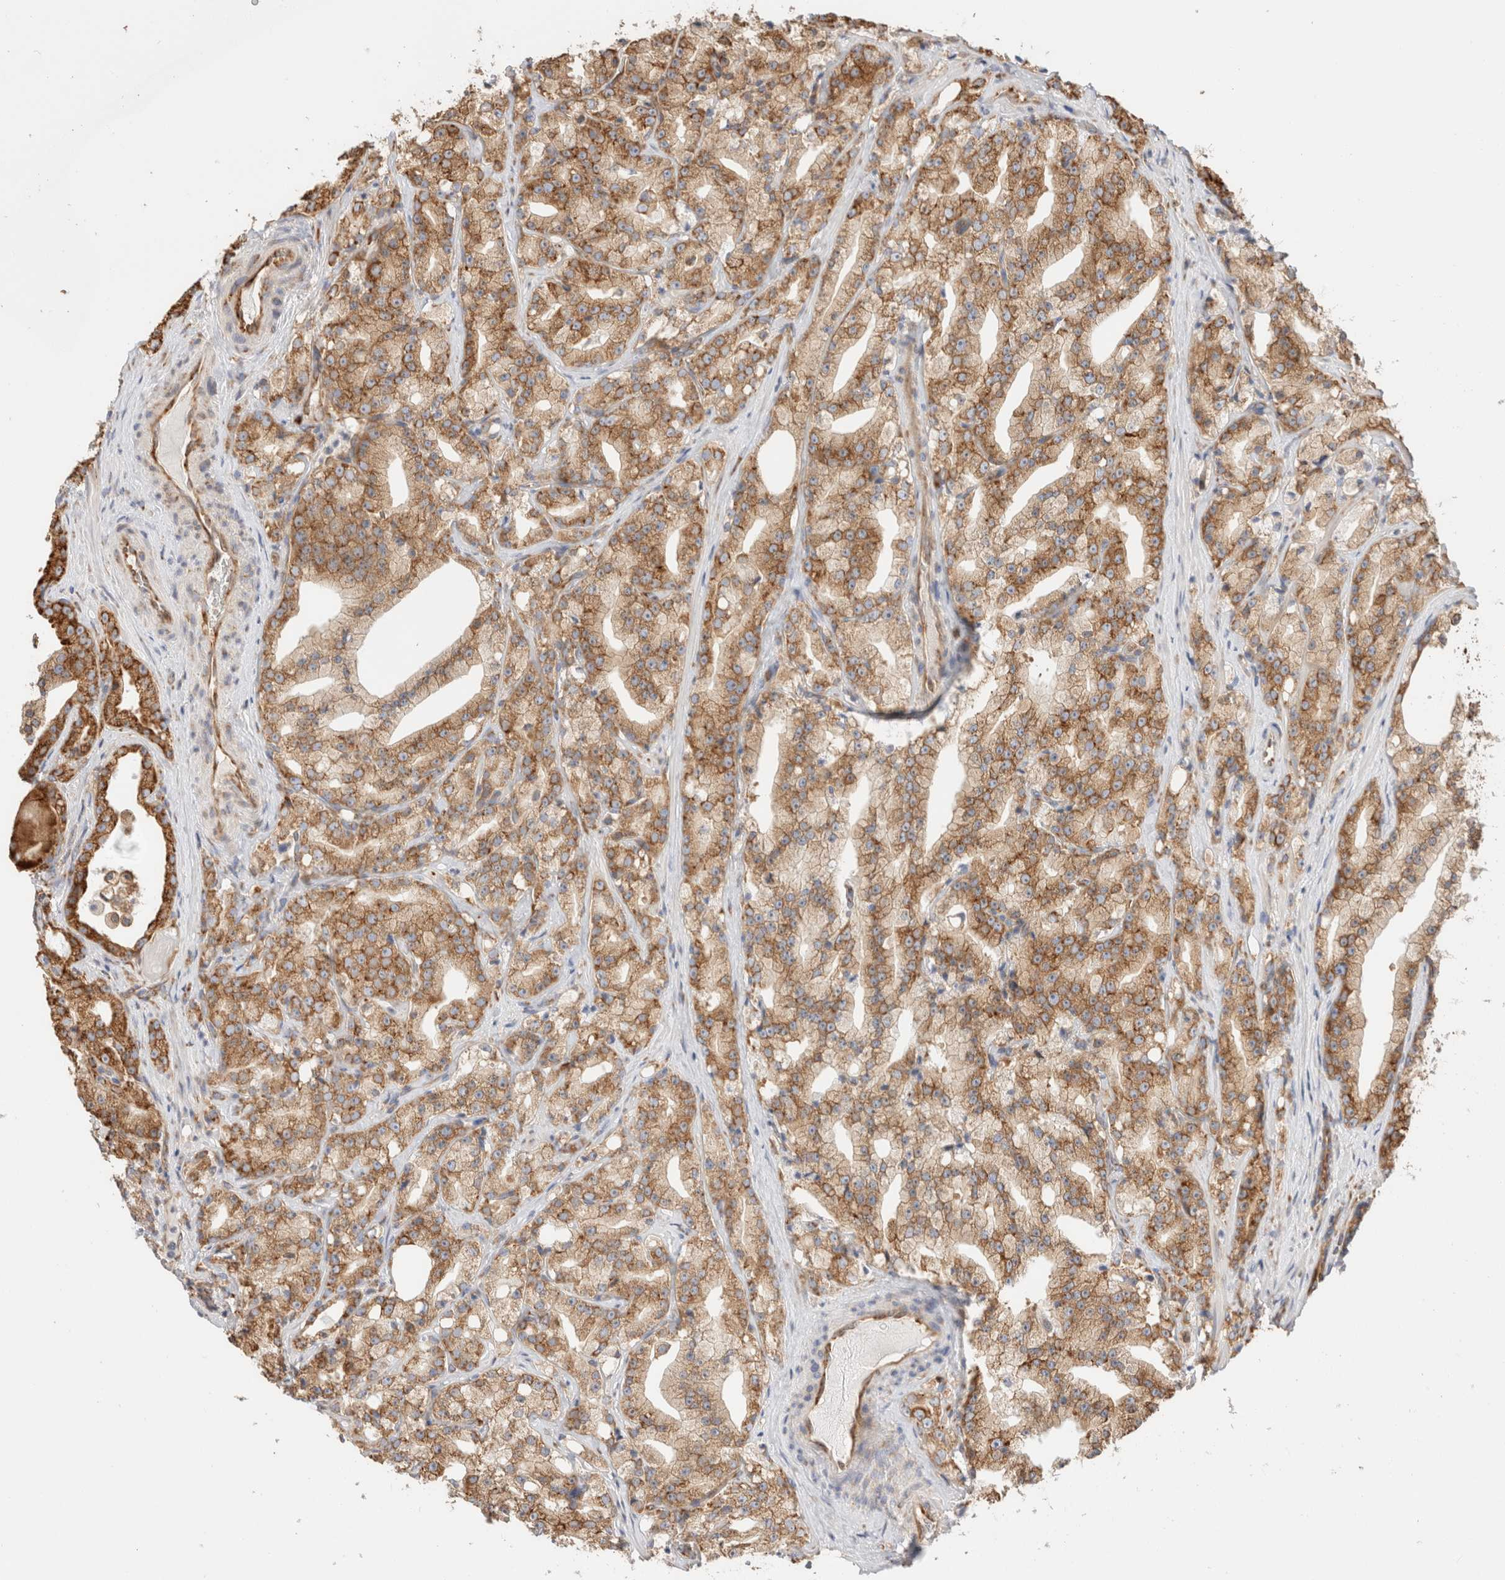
{"staining": {"intensity": "moderate", "quantity": ">75%", "location": "cytoplasmic/membranous"}, "tissue": "prostate cancer", "cell_type": "Tumor cells", "image_type": "cancer", "snomed": [{"axis": "morphology", "description": "Adenocarcinoma, High grade"}, {"axis": "topography", "description": "Prostate"}], "caption": "A brown stain labels moderate cytoplasmic/membranous staining of a protein in adenocarcinoma (high-grade) (prostate) tumor cells.", "gene": "ZC2HC1A", "patient": {"sex": "male", "age": 64}}